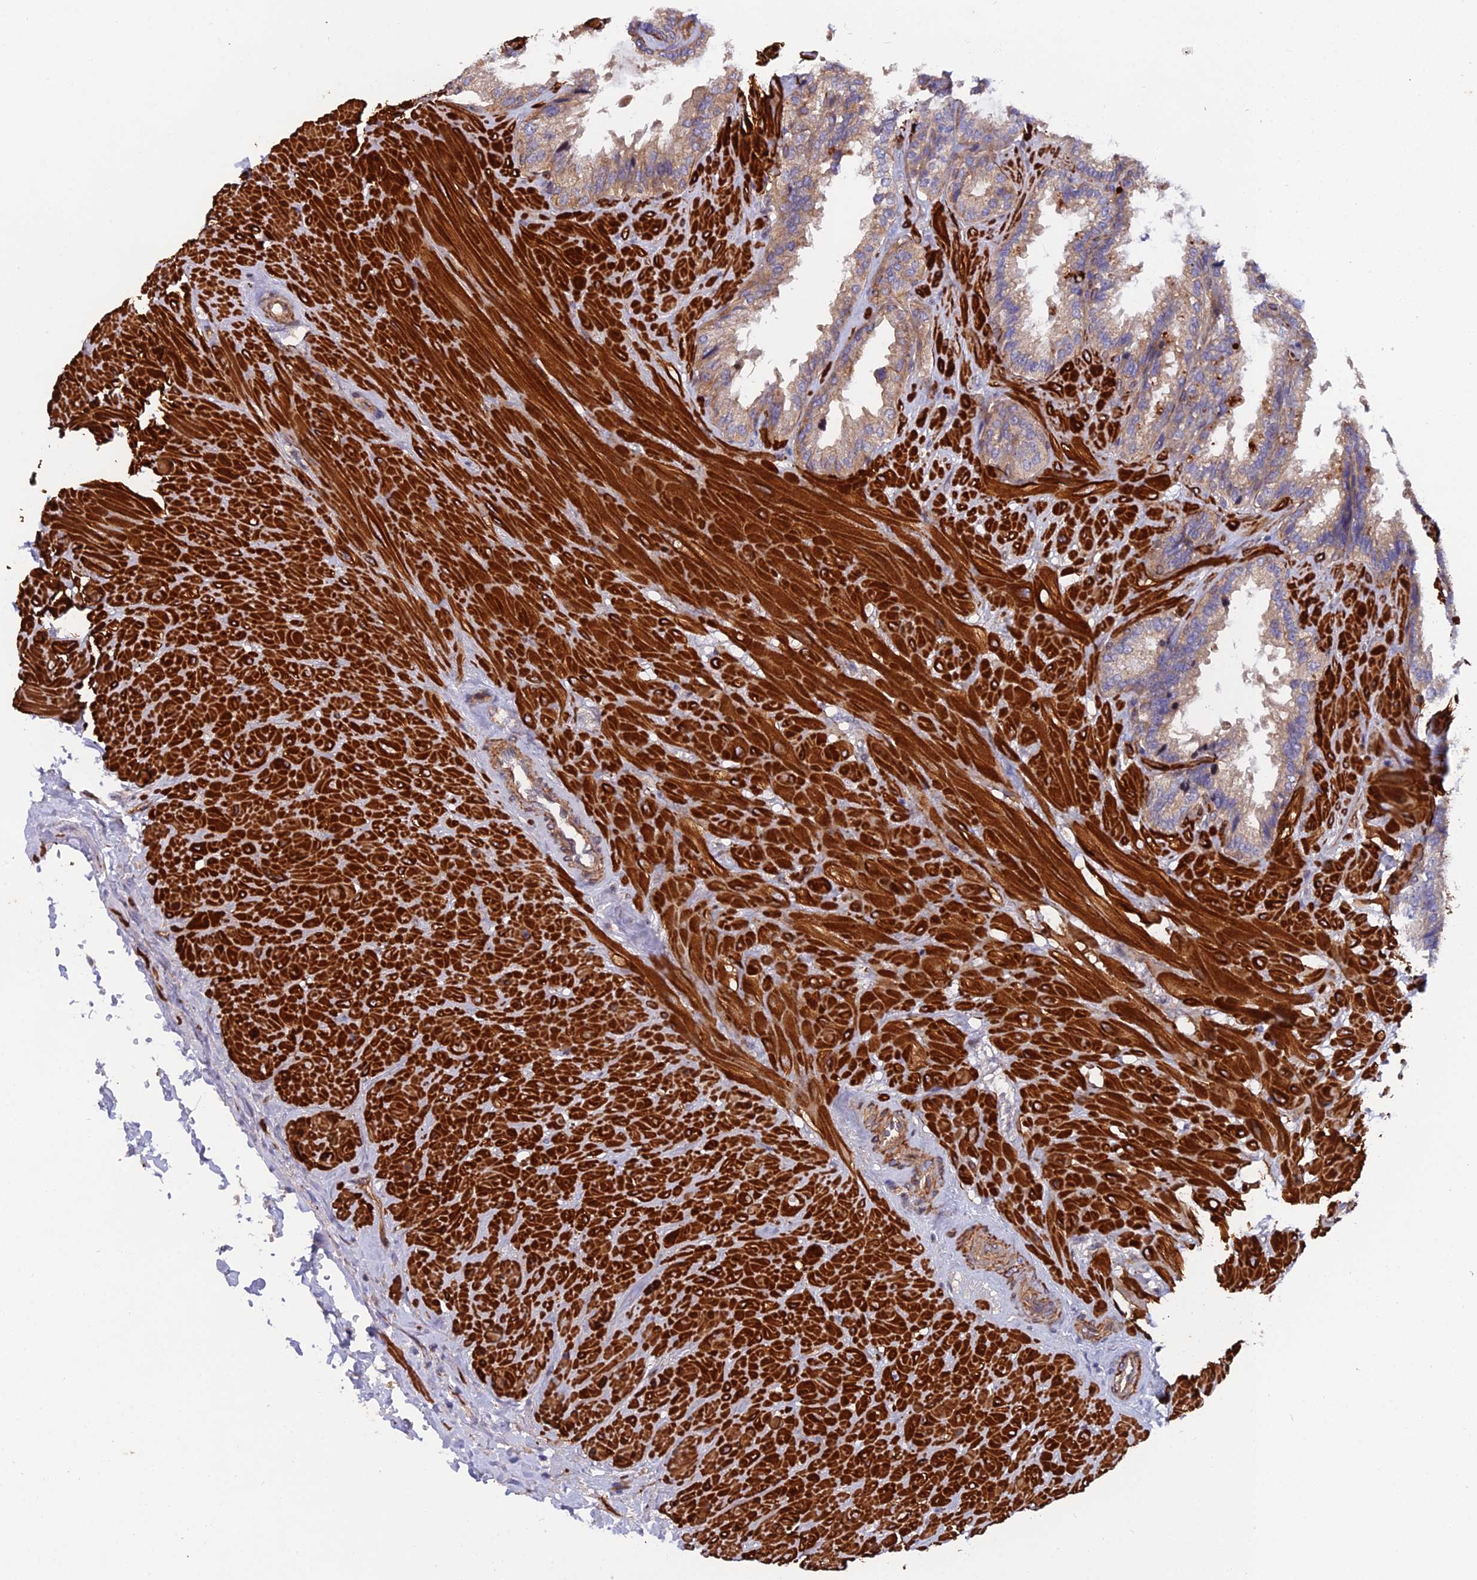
{"staining": {"intensity": "moderate", "quantity": ">75%", "location": "cytoplasmic/membranous"}, "tissue": "seminal vesicle", "cell_type": "Glandular cells", "image_type": "normal", "snomed": [{"axis": "morphology", "description": "Normal tissue, NOS"}, {"axis": "topography", "description": "Seminal veicle"}], "caption": "Immunohistochemistry (IHC) (DAB) staining of normal seminal vesicle displays moderate cytoplasmic/membranous protein positivity in about >75% of glandular cells.", "gene": "RALGAPA2", "patient": {"sex": "male", "age": 46}}